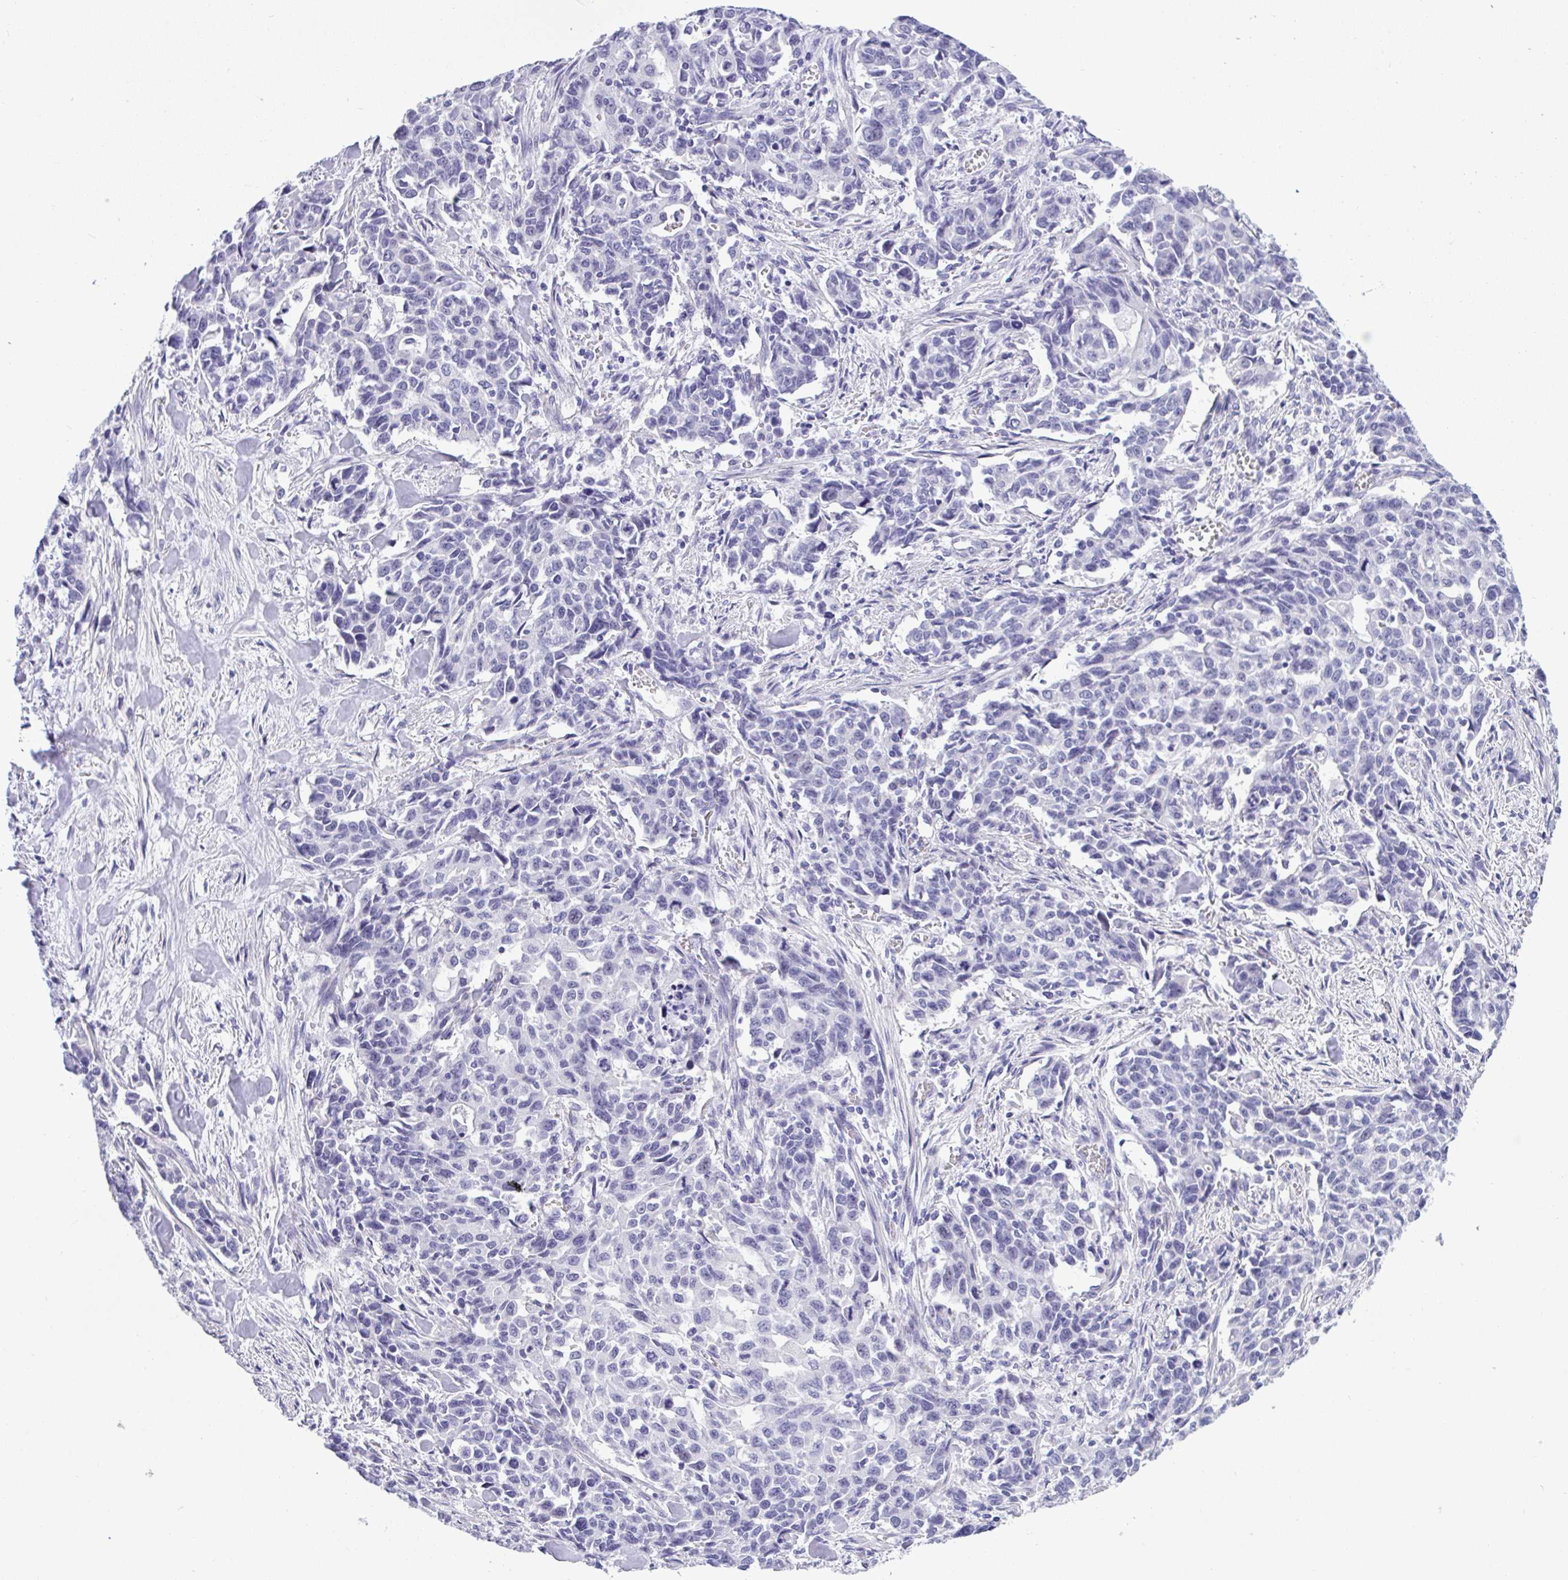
{"staining": {"intensity": "negative", "quantity": "none", "location": "none"}, "tissue": "stomach cancer", "cell_type": "Tumor cells", "image_type": "cancer", "snomed": [{"axis": "morphology", "description": "Adenocarcinoma, NOS"}, {"axis": "topography", "description": "Stomach, upper"}], "caption": "Image shows no significant protein positivity in tumor cells of stomach cancer. (Brightfield microscopy of DAB immunohistochemistry (IHC) at high magnification).", "gene": "YBX2", "patient": {"sex": "male", "age": 85}}